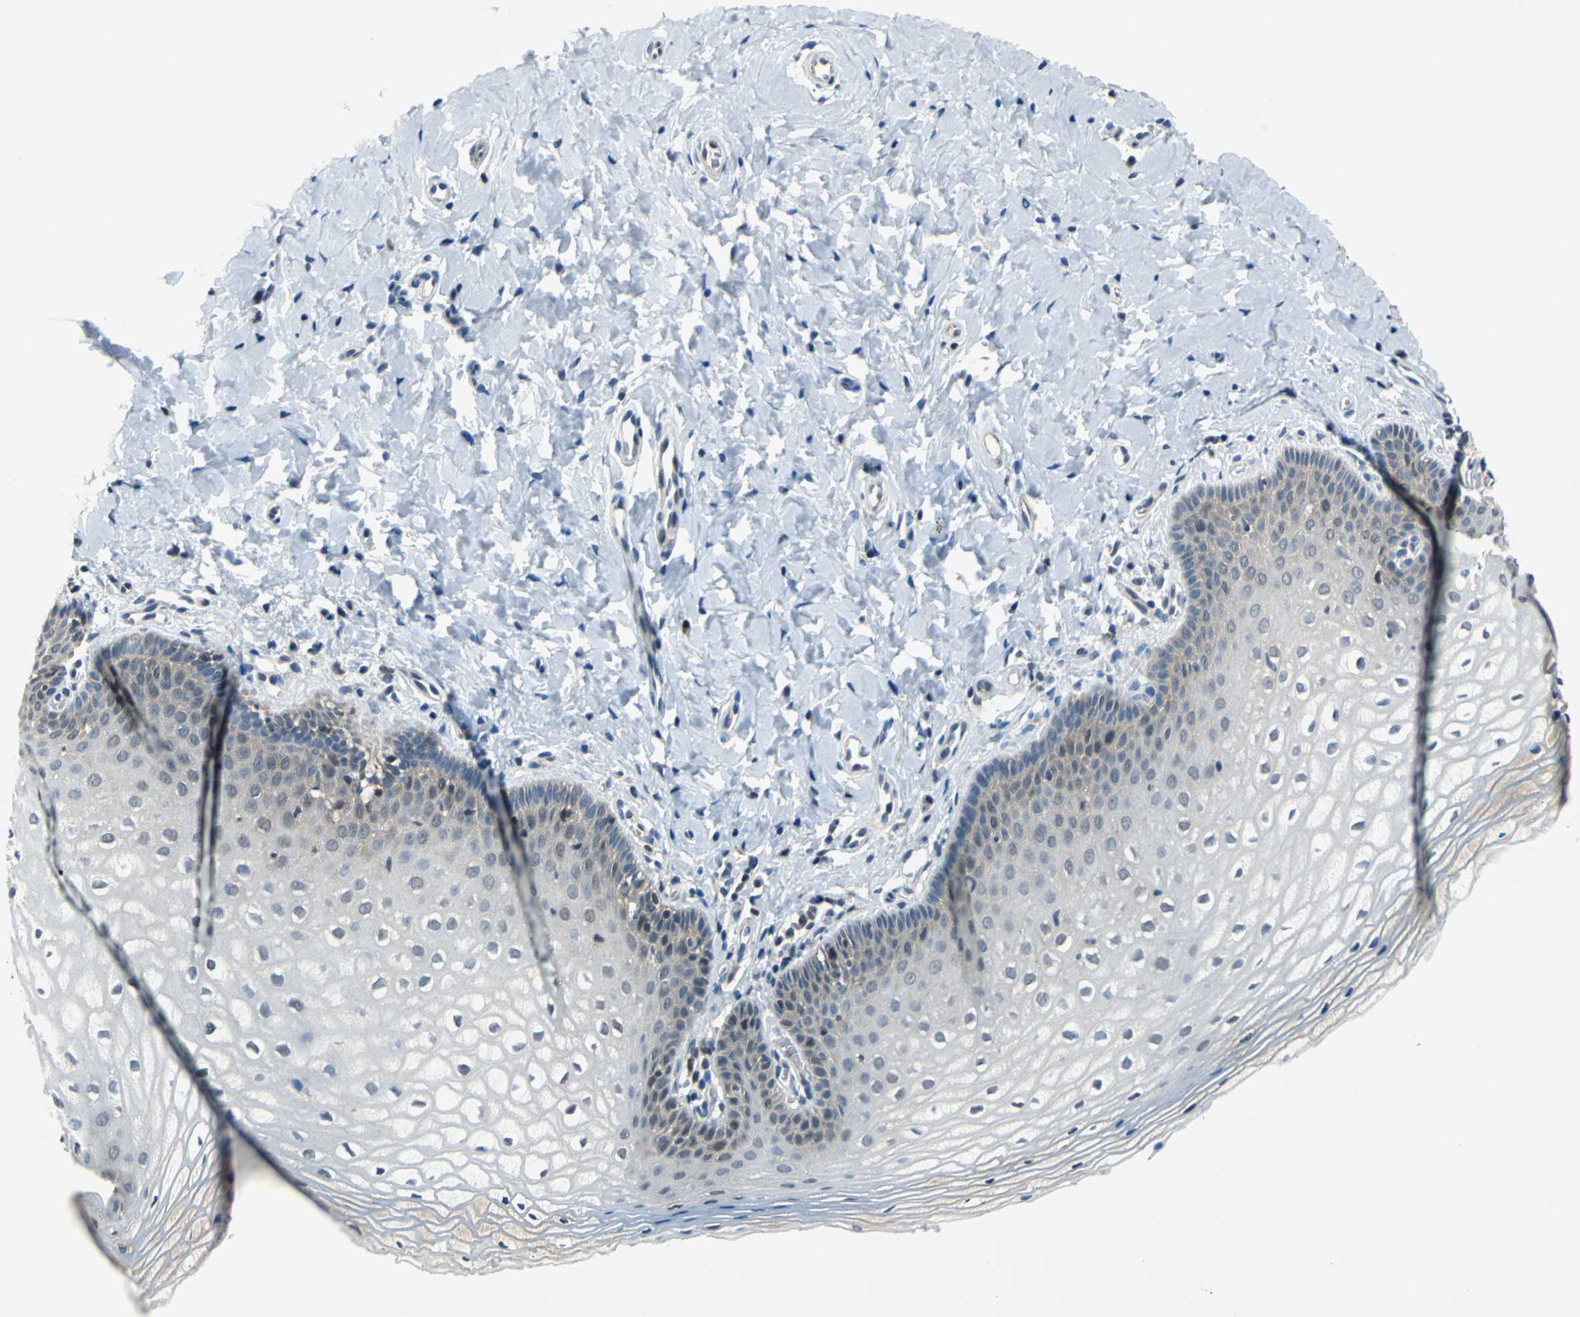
{"staining": {"intensity": "weak", "quantity": "25%-75%", "location": "cytoplasmic/membranous"}, "tissue": "vagina", "cell_type": "Squamous epithelial cells", "image_type": "normal", "snomed": [{"axis": "morphology", "description": "Normal tissue, NOS"}, {"axis": "topography", "description": "Vagina"}], "caption": "An image of vagina stained for a protein exhibits weak cytoplasmic/membranous brown staining in squamous epithelial cells. (Brightfield microscopy of DAB IHC at high magnification).", "gene": "PSME1", "patient": {"sex": "female", "age": 55}}